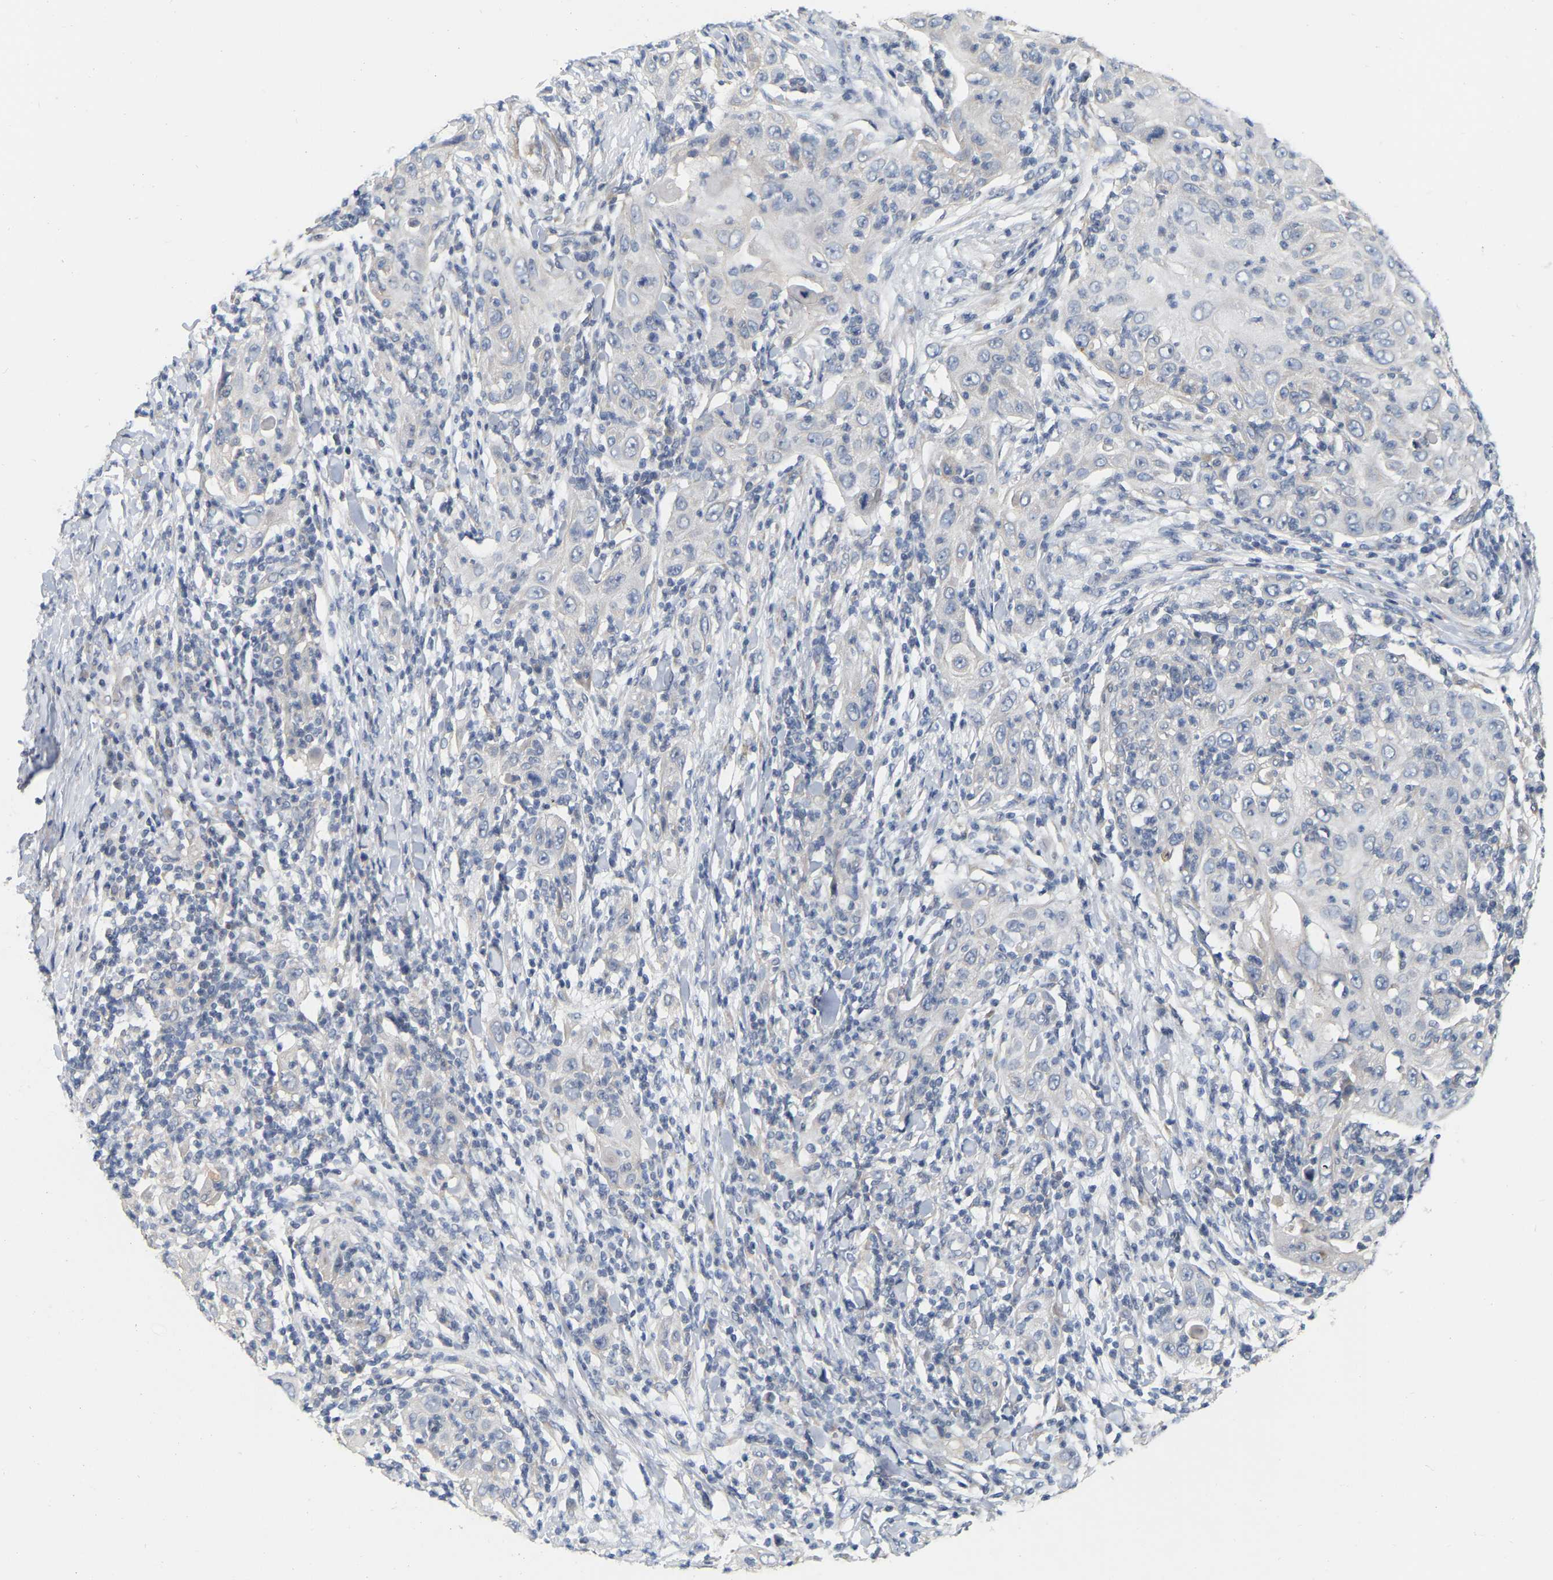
{"staining": {"intensity": "negative", "quantity": "none", "location": "none"}, "tissue": "skin cancer", "cell_type": "Tumor cells", "image_type": "cancer", "snomed": [{"axis": "morphology", "description": "Squamous cell carcinoma, NOS"}, {"axis": "topography", "description": "Skin"}], "caption": "Tumor cells show no significant positivity in skin cancer (squamous cell carcinoma).", "gene": "SSH1", "patient": {"sex": "female", "age": 88}}